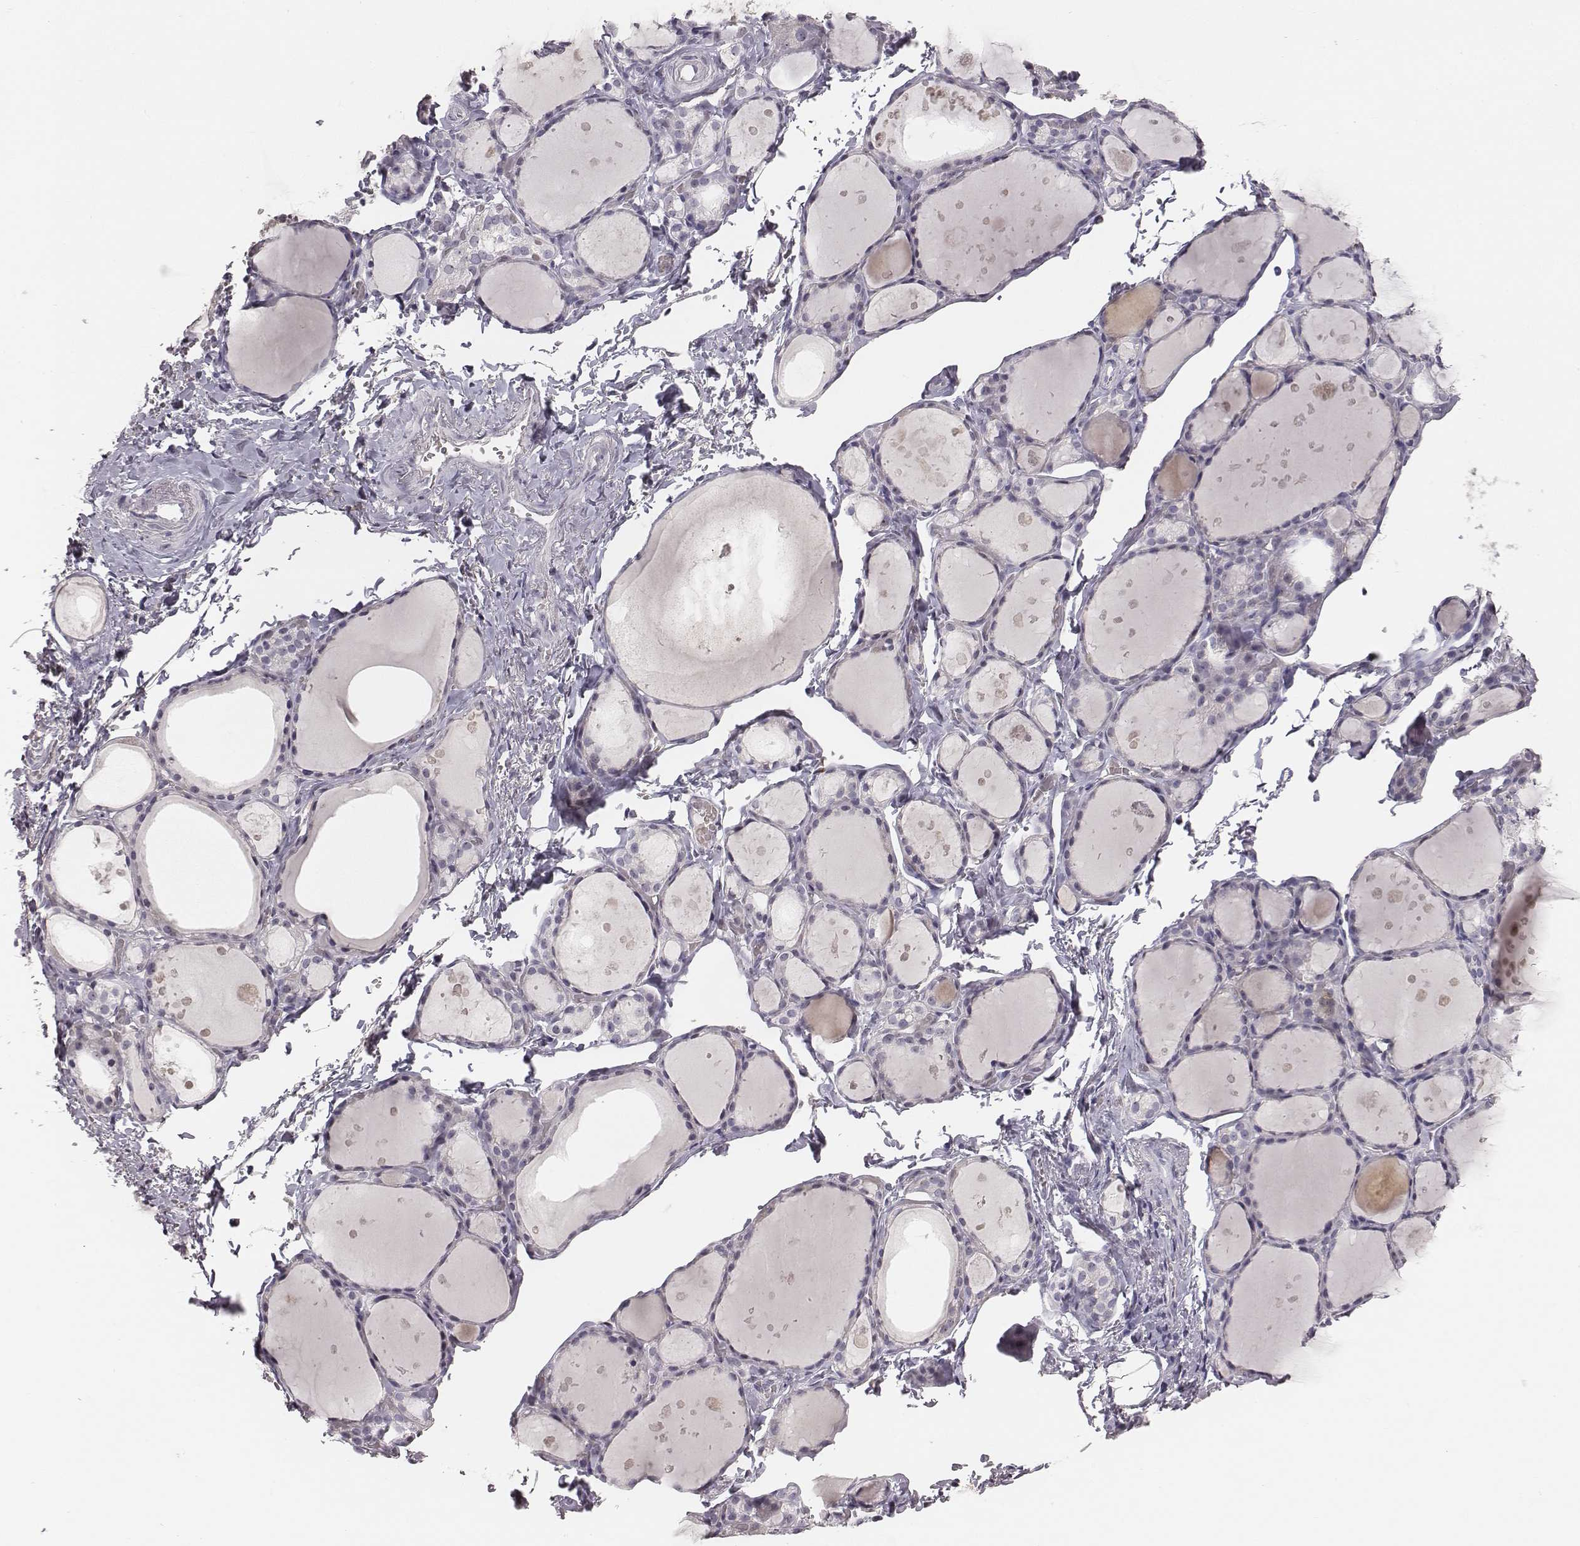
{"staining": {"intensity": "negative", "quantity": "none", "location": "none"}, "tissue": "thyroid gland", "cell_type": "Glandular cells", "image_type": "normal", "snomed": [{"axis": "morphology", "description": "Normal tissue, NOS"}, {"axis": "topography", "description": "Thyroid gland"}], "caption": "Protein analysis of normal thyroid gland shows no significant expression in glandular cells.", "gene": "NIFK", "patient": {"sex": "male", "age": 68}}